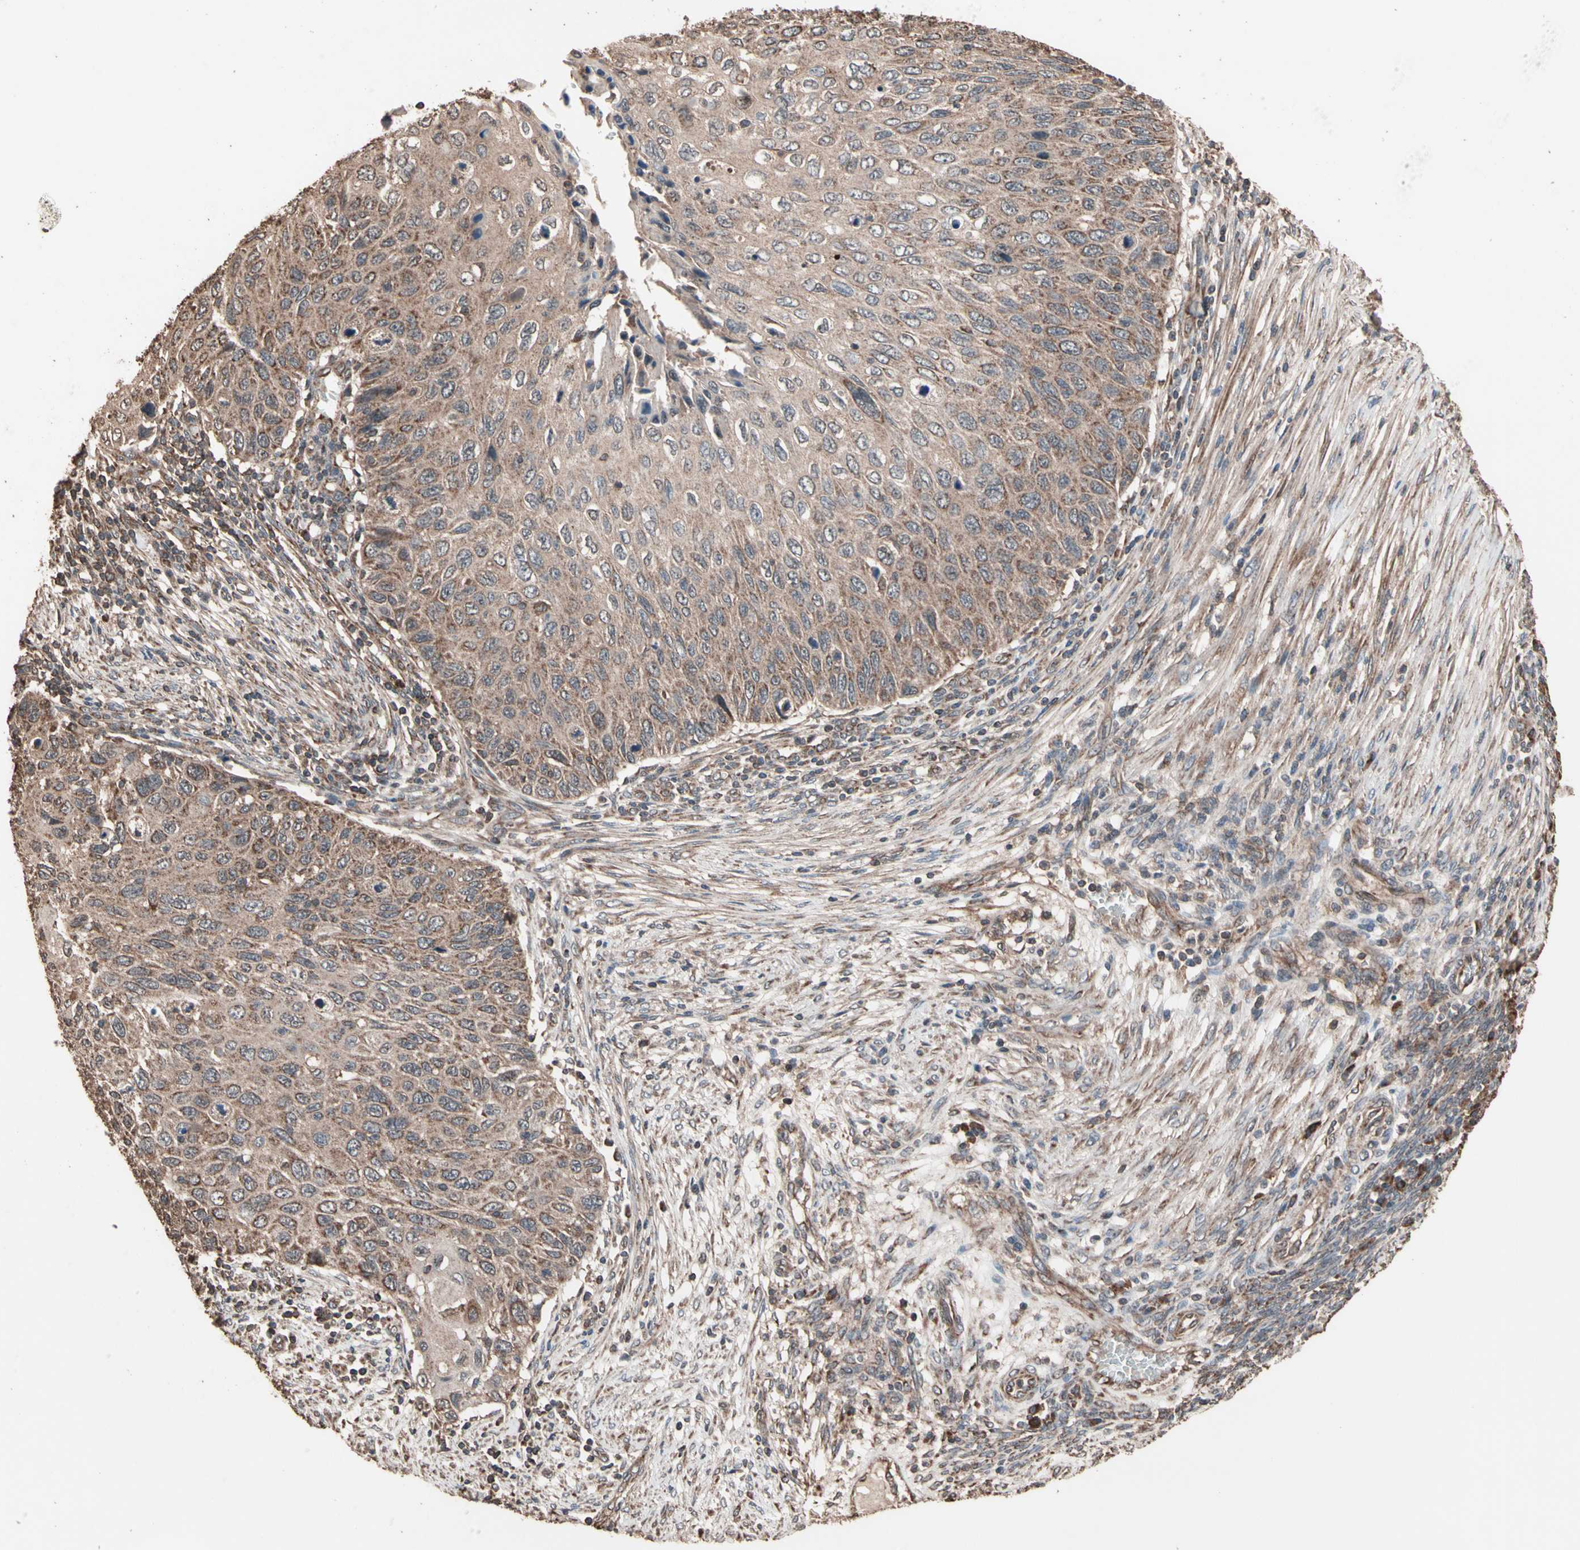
{"staining": {"intensity": "moderate", "quantity": ">75%", "location": "cytoplasmic/membranous"}, "tissue": "cervical cancer", "cell_type": "Tumor cells", "image_type": "cancer", "snomed": [{"axis": "morphology", "description": "Squamous cell carcinoma, NOS"}, {"axis": "topography", "description": "Cervix"}], "caption": "Squamous cell carcinoma (cervical) stained with immunohistochemistry (IHC) reveals moderate cytoplasmic/membranous positivity in approximately >75% of tumor cells.", "gene": "MRPL2", "patient": {"sex": "female", "age": 70}}